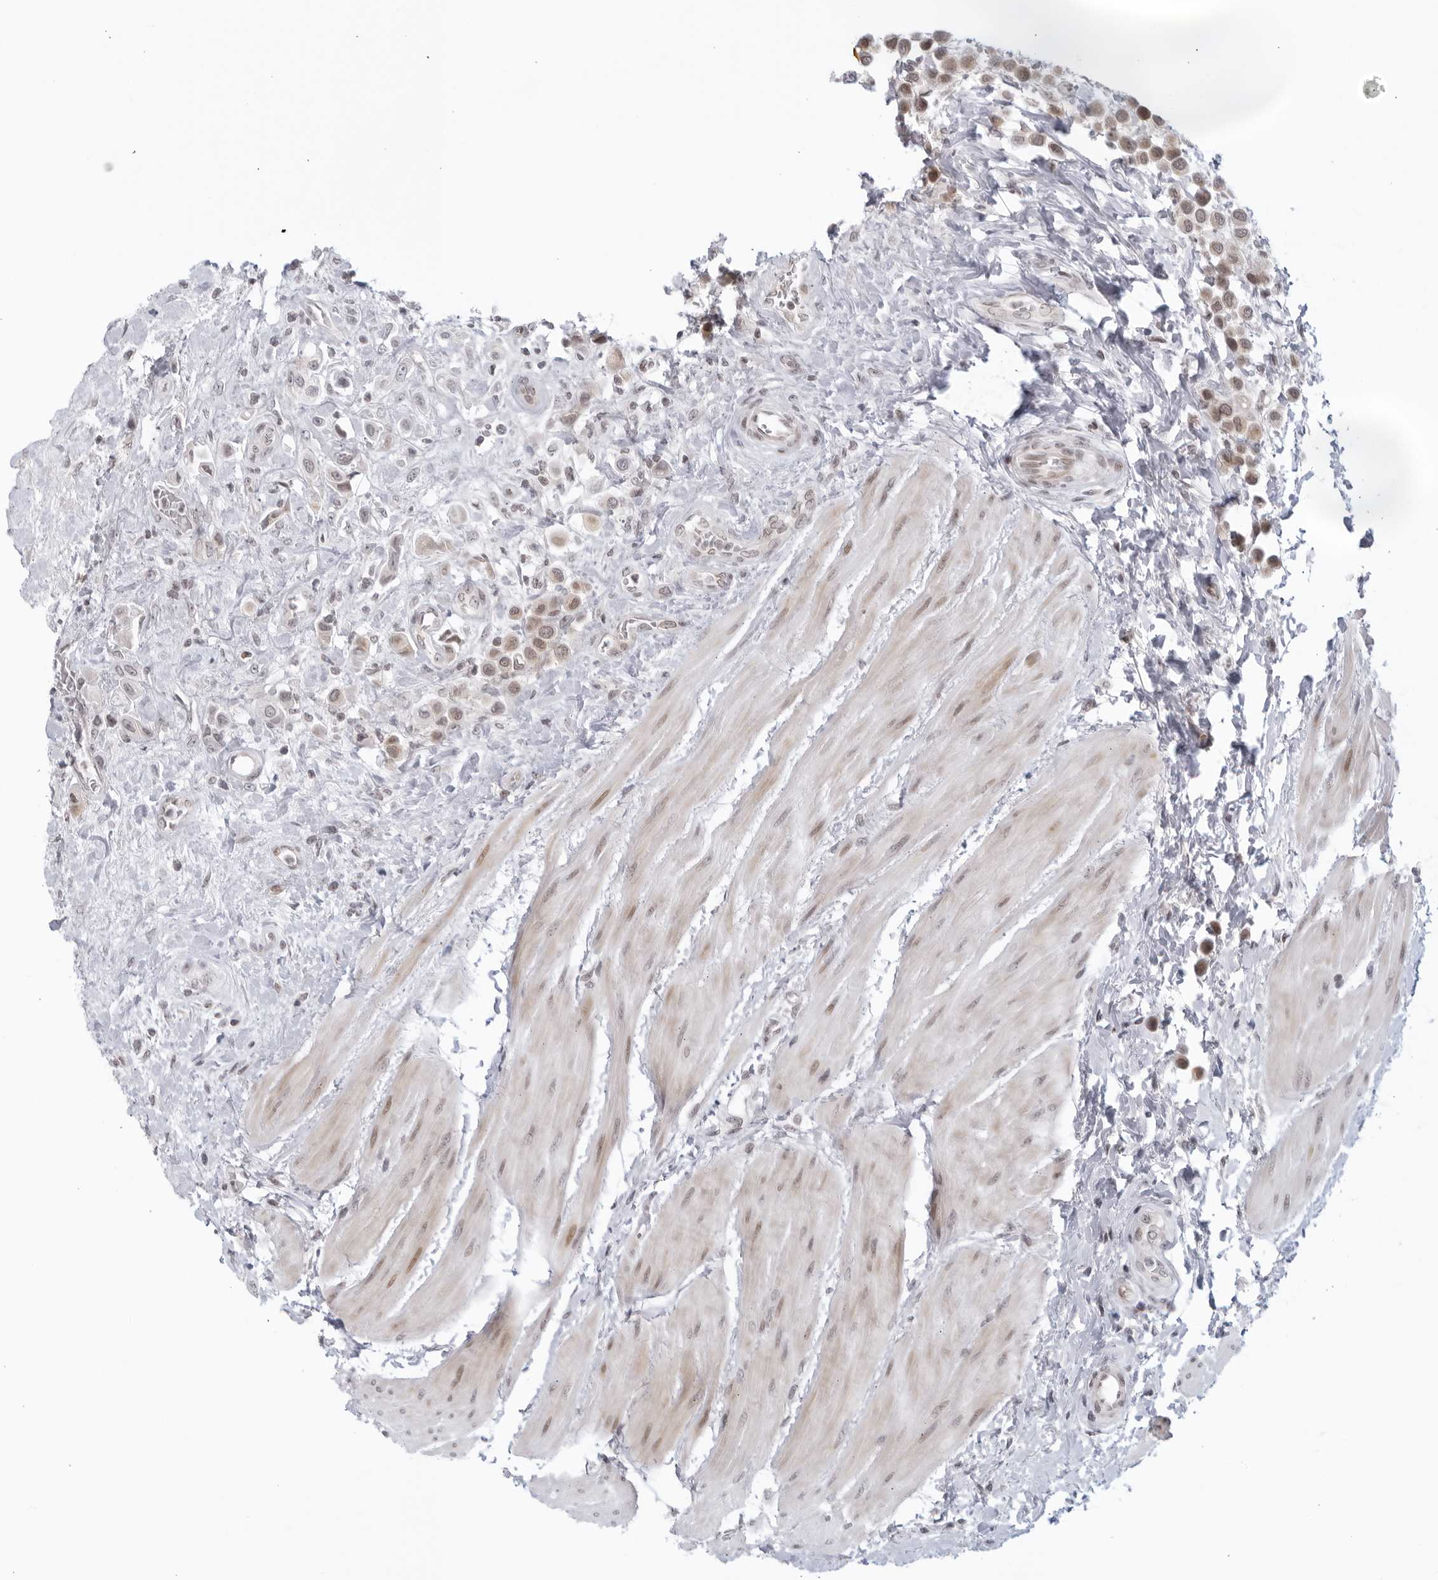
{"staining": {"intensity": "weak", "quantity": "25%-75%", "location": "cytoplasmic/membranous"}, "tissue": "urothelial cancer", "cell_type": "Tumor cells", "image_type": "cancer", "snomed": [{"axis": "morphology", "description": "Urothelial carcinoma, High grade"}, {"axis": "topography", "description": "Urinary bladder"}], "caption": "Immunohistochemistry (IHC) of human urothelial carcinoma (high-grade) demonstrates low levels of weak cytoplasmic/membranous positivity in about 25%-75% of tumor cells. The staining was performed using DAB (3,3'-diaminobenzidine) to visualize the protein expression in brown, while the nuclei were stained in blue with hematoxylin (Magnification: 20x).", "gene": "RAB11FIP3", "patient": {"sex": "male", "age": 50}}